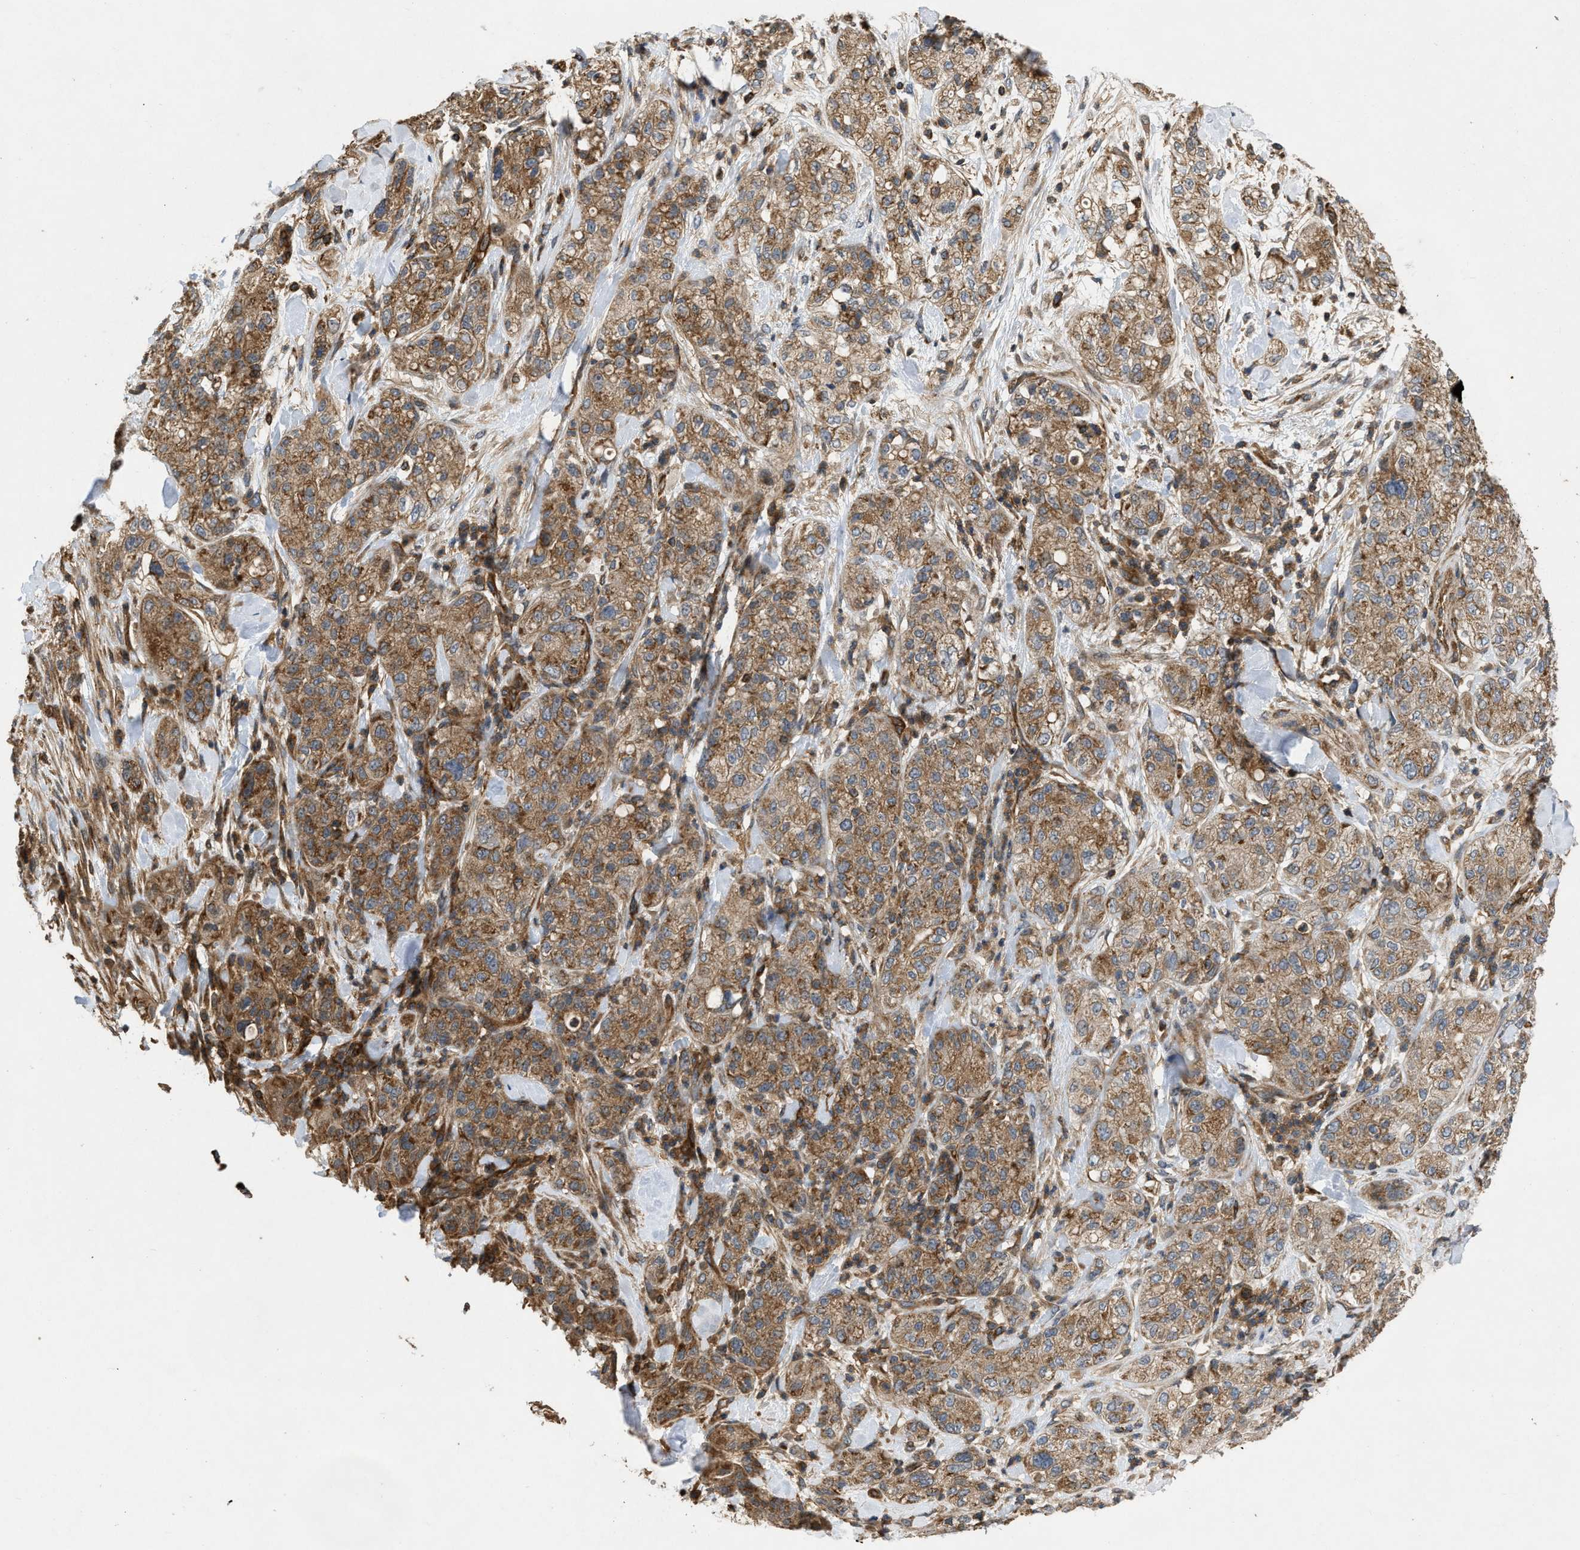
{"staining": {"intensity": "moderate", "quantity": ">75%", "location": "cytoplasmic/membranous"}, "tissue": "pancreatic cancer", "cell_type": "Tumor cells", "image_type": "cancer", "snomed": [{"axis": "morphology", "description": "Adenocarcinoma, NOS"}, {"axis": "topography", "description": "Pancreas"}], "caption": "Moderate cytoplasmic/membranous positivity for a protein is appreciated in approximately >75% of tumor cells of pancreatic cancer (adenocarcinoma) using immunohistochemistry.", "gene": "GNB4", "patient": {"sex": "female", "age": 78}}